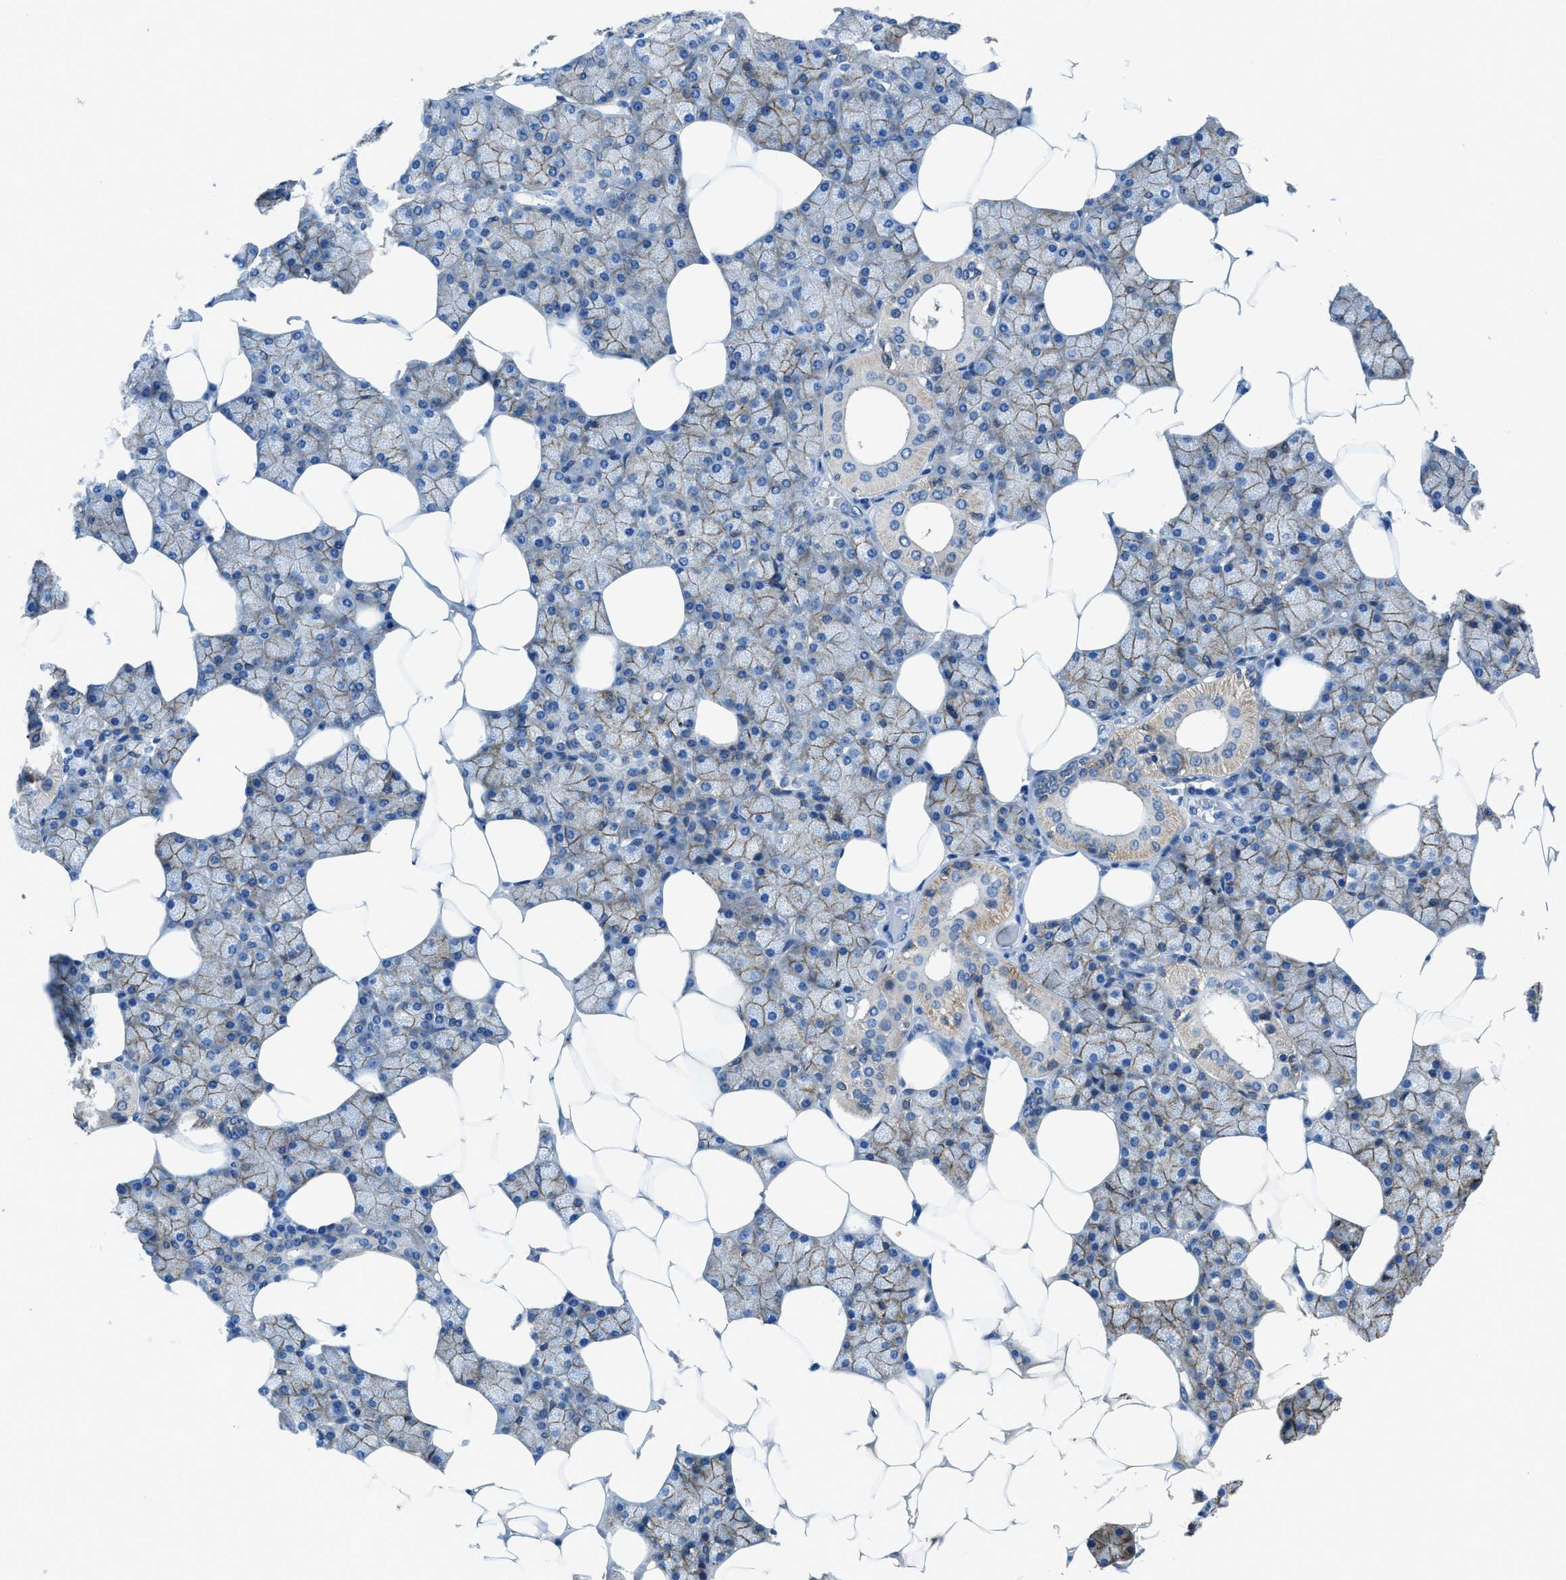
{"staining": {"intensity": "moderate", "quantity": "25%-75%", "location": "cytoplasmic/membranous"}, "tissue": "salivary gland", "cell_type": "Glandular cells", "image_type": "normal", "snomed": [{"axis": "morphology", "description": "Normal tissue, NOS"}, {"axis": "topography", "description": "Salivary gland"}], "caption": "IHC image of benign salivary gland stained for a protein (brown), which exhibits medium levels of moderate cytoplasmic/membranous expression in approximately 25%-75% of glandular cells.", "gene": "PTGFRN", "patient": {"sex": "male", "age": 62}}